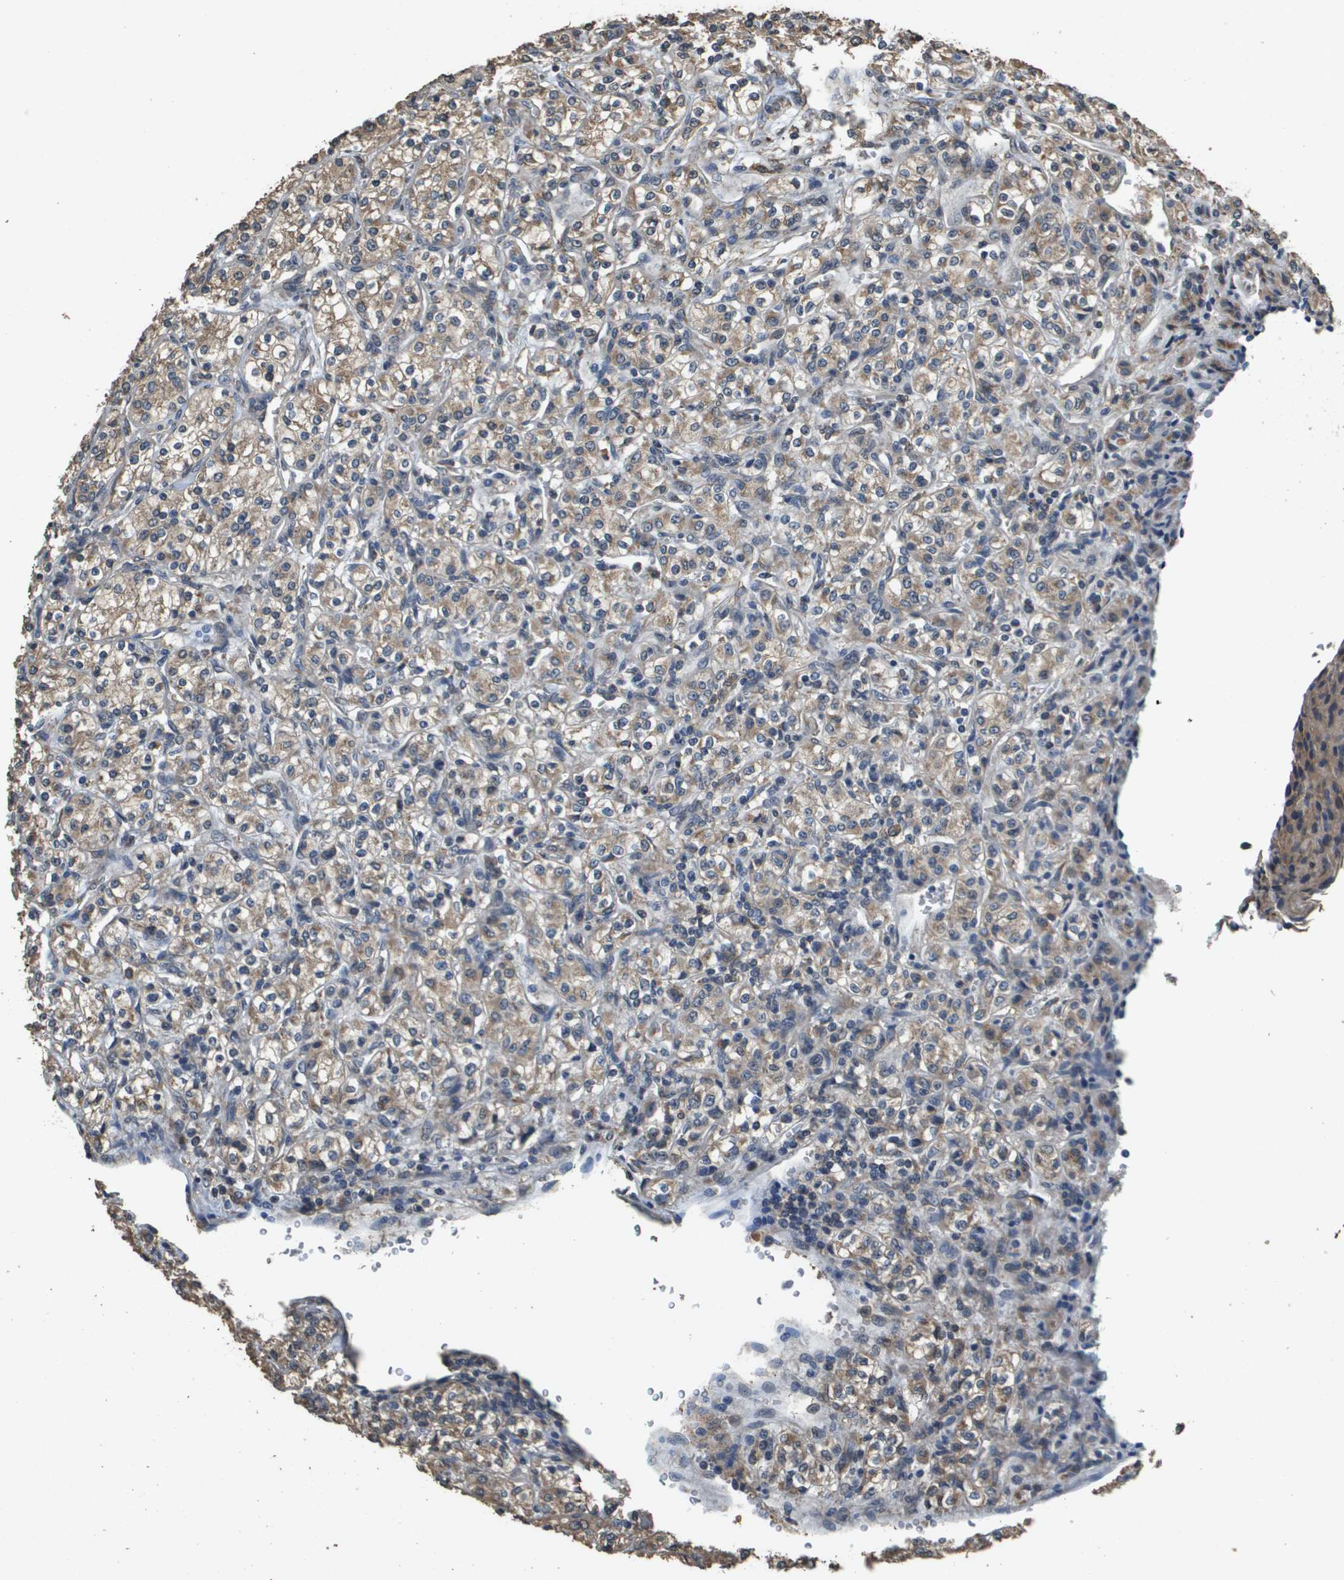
{"staining": {"intensity": "weak", "quantity": ">75%", "location": "cytoplasmic/membranous"}, "tissue": "renal cancer", "cell_type": "Tumor cells", "image_type": "cancer", "snomed": [{"axis": "morphology", "description": "Adenocarcinoma, NOS"}, {"axis": "topography", "description": "Kidney"}], "caption": "About >75% of tumor cells in human renal cancer (adenocarcinoma) exhibit weak cytoplasmic/membranous protein positivity as visualized by brown immunohistochemical staining.", "gene": "RAB6B", "patient": {"sex": "male", "age": 77}}